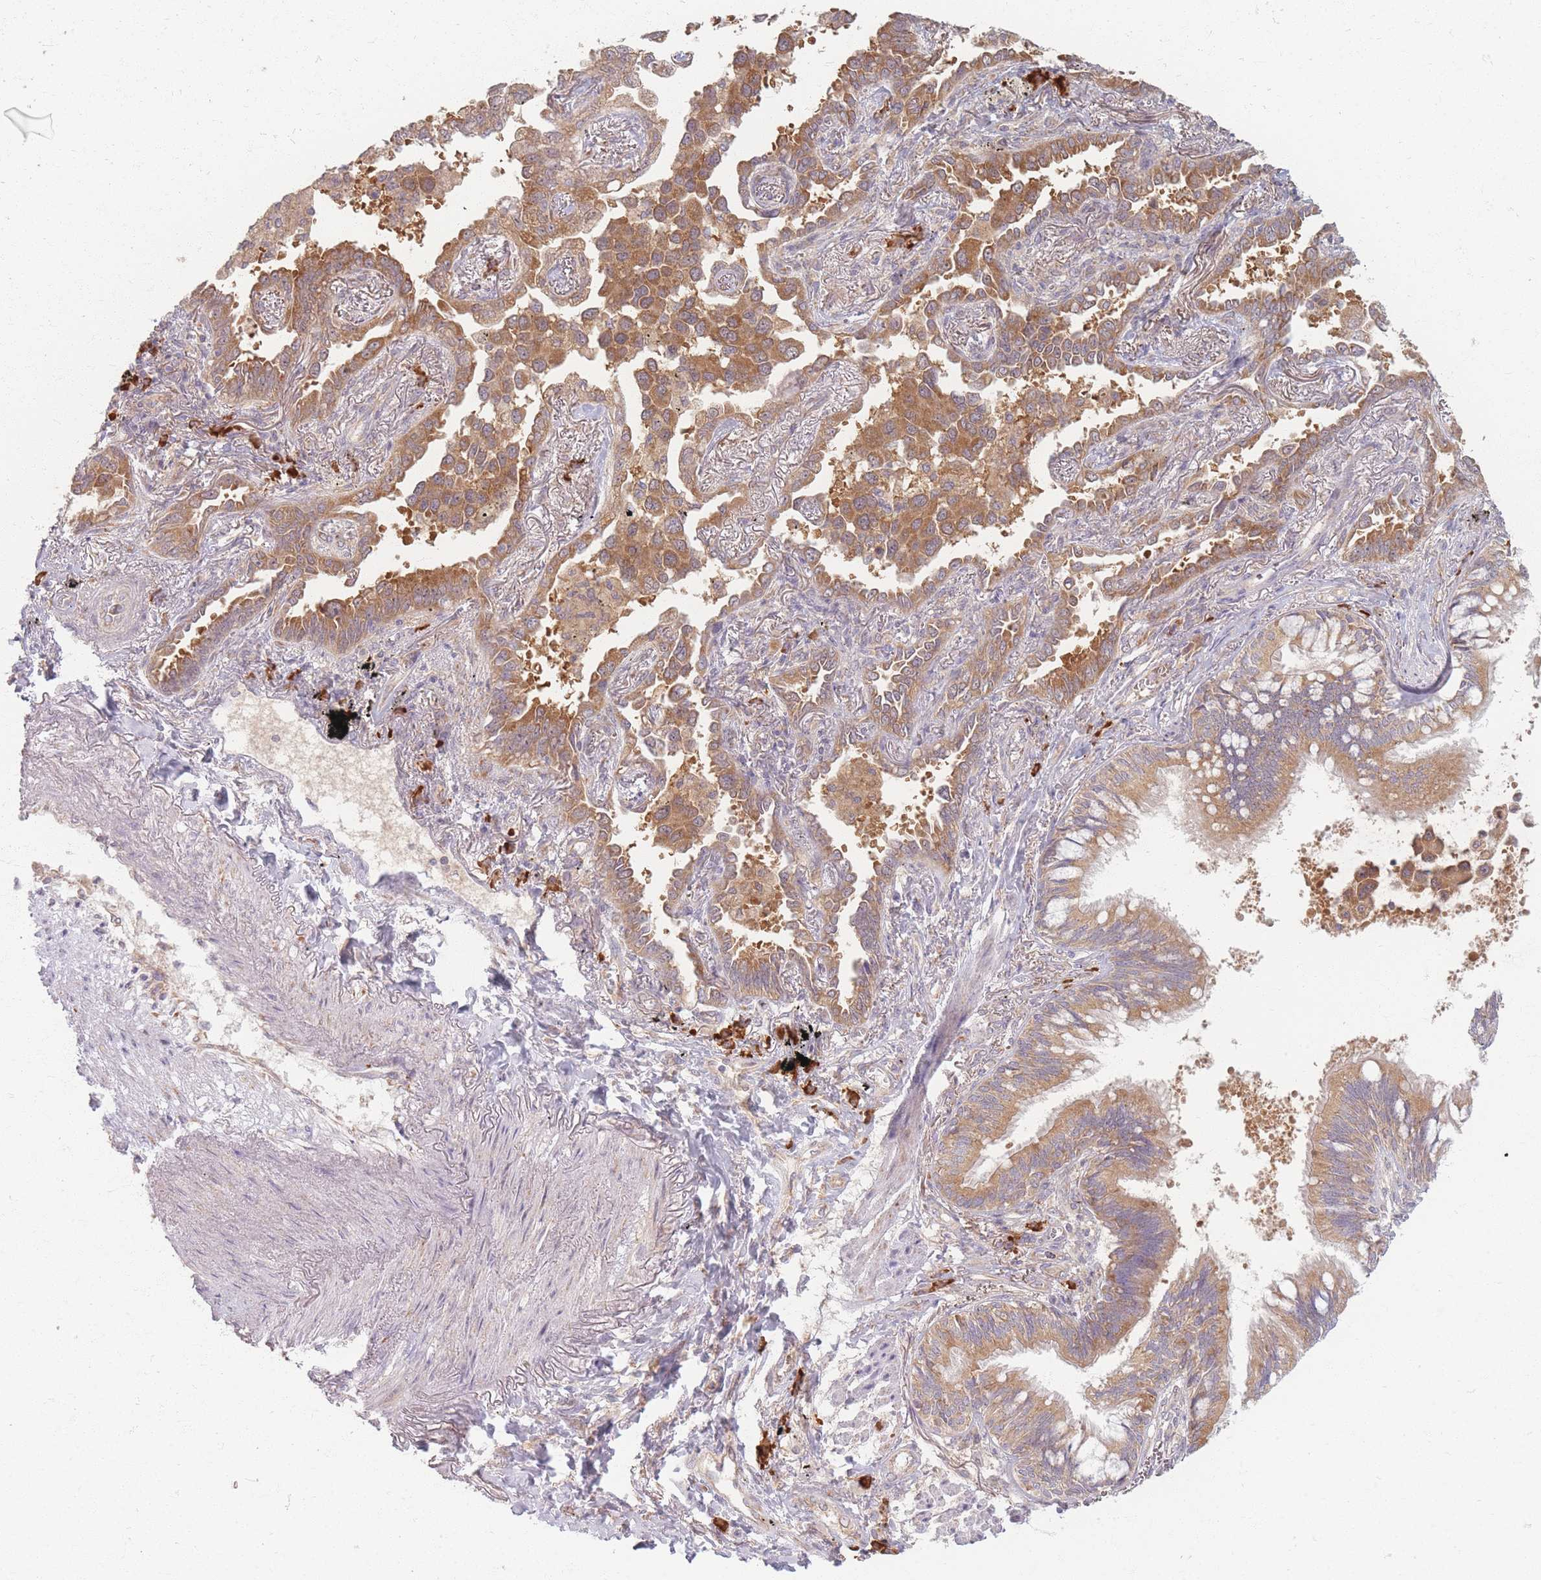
{"staining": {"intensity": "moderate", "quantity": ">75%", "location": "cytoplasmic/membranous"}, "tissue": "lung cancer", "cell_type": "Tumor cells", "image_type": "cancer", "snomed": [{"axis": "morphology", "description": "Adenocarcinoma, NOS"}, {"axis": "topography", "description": "Lung"}], "caption": "Lung cancer (adenocarcinoma) was stained to show a protein in brown. There is medium levels of moderate cytoplasmic/membranous positivity in about >75% of tumor cells.", "gene": "SMIM14", "patient": {"sex": "male", "age": 67}}